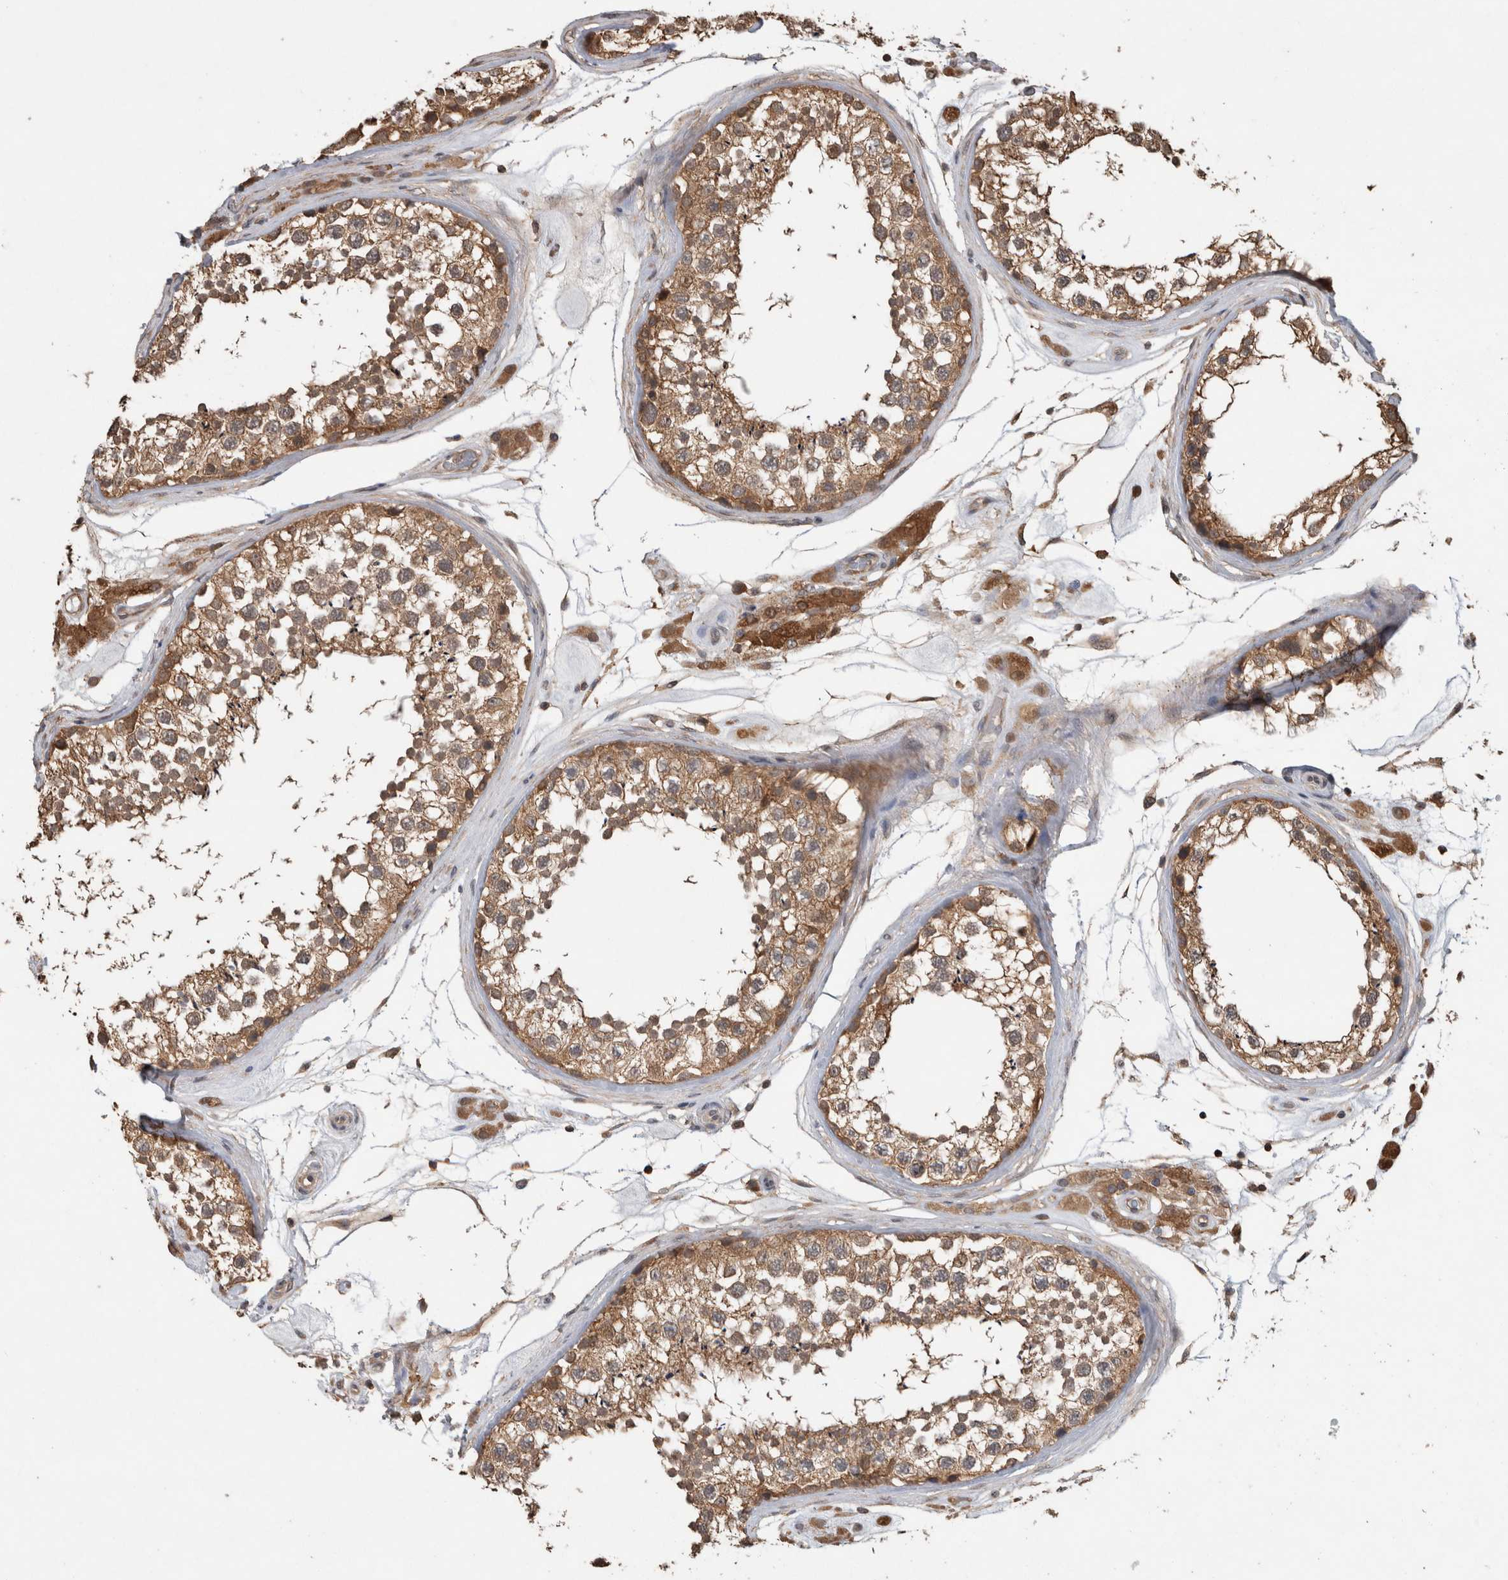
{"staining": {"intensity": "moderate", "quantity": ">75%", "location": "cytoplasmic/membranous"}, "tissue": "testis", "cell_type": "Cells in seminiferous ducts", "image_type": "normal", "snomed": [{"axis": "morphology", "description": "Normal tissue, NOS"}, {"axis": "topography", "description": "Testis"}], "caption": "High-power microscopy captured an immunohistochemistry (IHC) image of benign testis, revealing moderate cytoplasmic/membranous expression in approximately >75% of cells in seminiferous ducts. (IHC, brightfield microscopy, high magnification).", "gene": "TRIM5", "patient": {"sex": "male", "age": 46}}